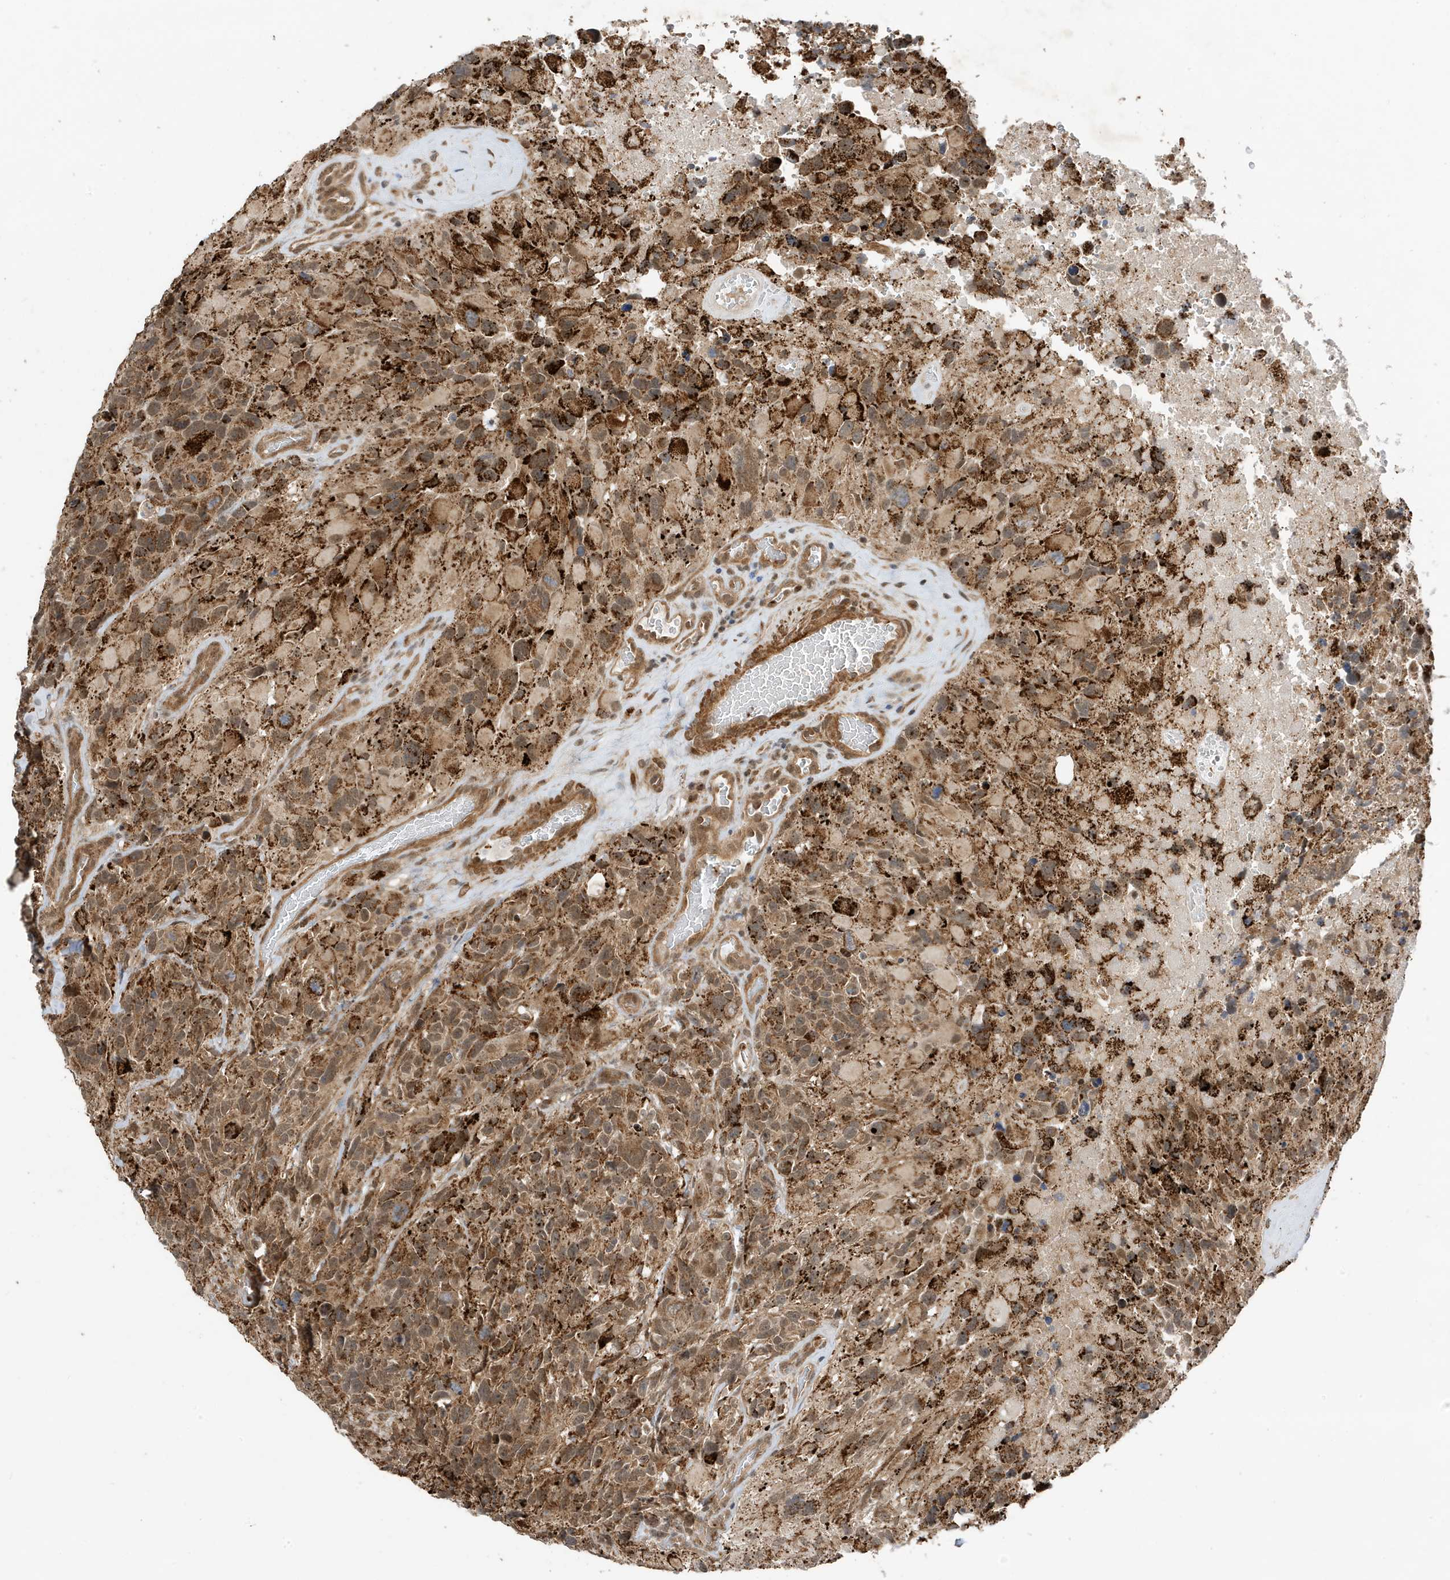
{"staining": {"intensity": "strong", "quantity": "25%-75%", "location": "cytoplasmic/membranous,nuclear"}, "tissue": "glioma", "cell_type": "Tumor cells", "image_type": "cancer", "snomed": [{"axis": "morphology", "description": "Glioma, malignant, High grade"}, {"axis": "topography", "description": "Brain"}], "caption": "DAB (3,3'-diaminobenzidine) immunohistochemical staining of glioma shows strong cytoplasmic/membranous and nuclear protein expression in about 25%-75% of tumor cells. The staining is performed using DAB brown chromogen to label protein expression. The nuclei are counter-stained blue using hematoxylin.", "gene": "MAST3", "patient": {"sex": "male", "age": 69}}